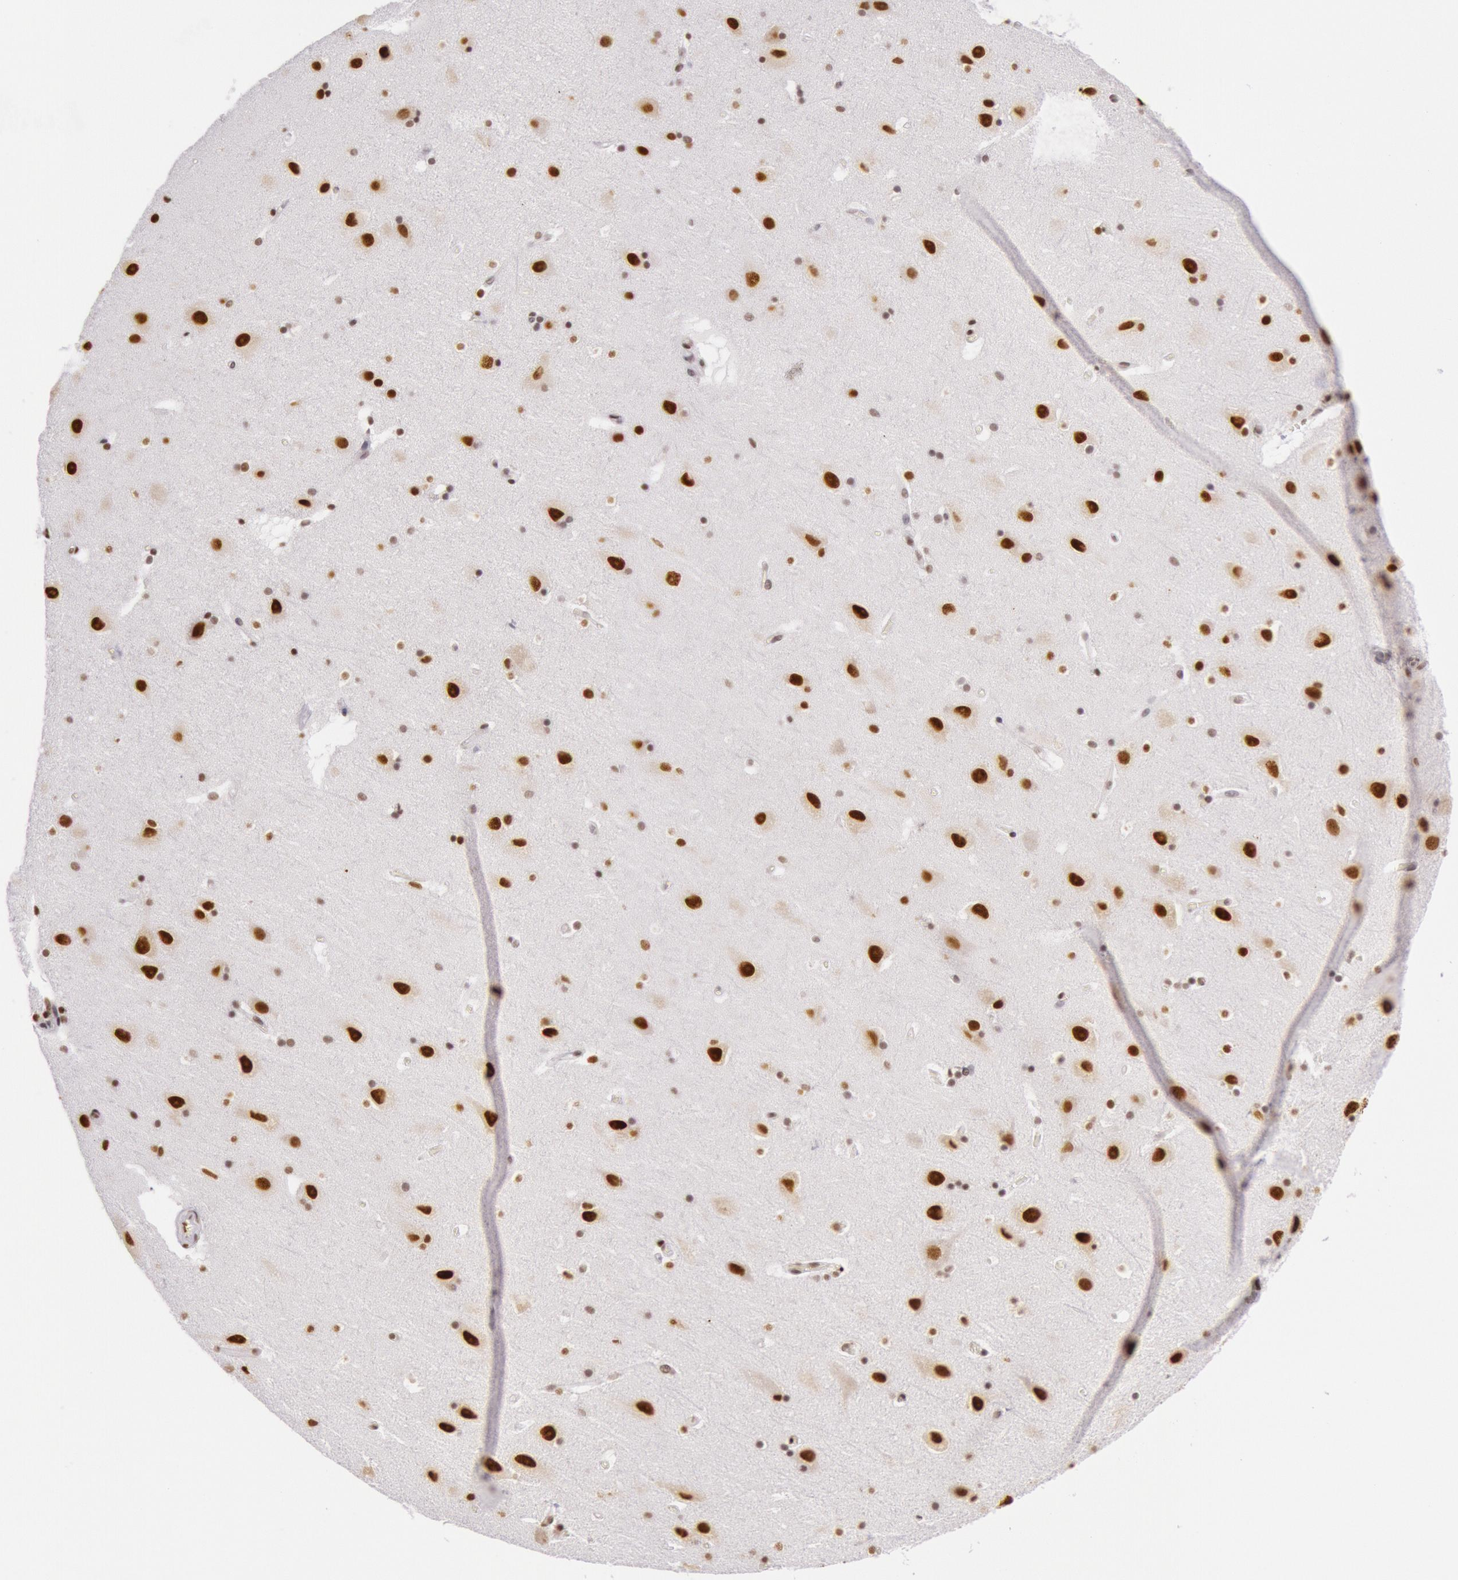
{"staining": {"intensity": "moderate", "quantity": ">75%", "location": "nuclear"}, "tissue": "hippocampus", "cell_type": "Glial cells", "image_type": "normal", "snomed": [{"axis": "morphology", "description": "Normal tissue, NOS"}, {"axis": "topography", "description": "Hippocampus"}], "caption": "Immunohistochemical staining of unremarkable hippocampus exhibits >75% levels of moderate nuclear protein expression in about >75% of glial cells.", "gene": "HNRNPH1", "patient": {"sex": "male", "age": 45}}